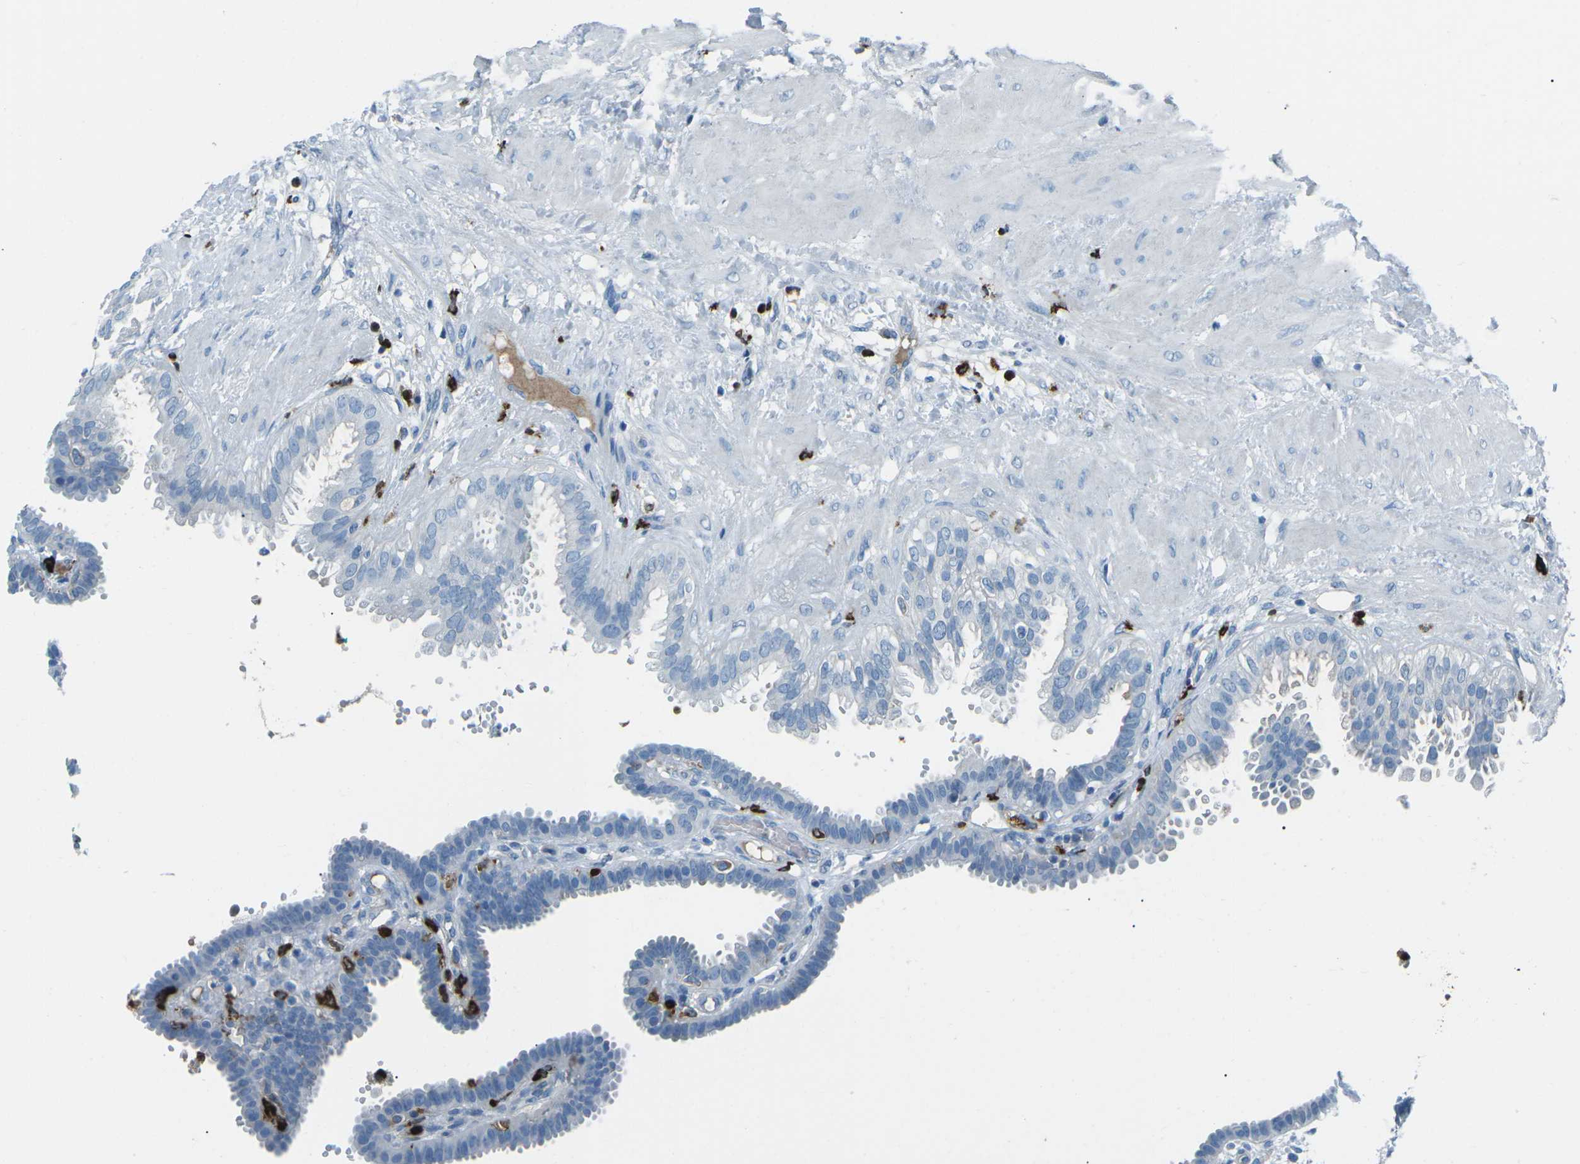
{"staining": {"intensity": "negative", "quantity": "none", "location": "none"}, "tissue": "fallopian tube", "cell_type": "Glandular cells", "image_type": "normal", "snomed": [{"axis": "morphology", "description": "Normal tissue, NOS"}, {"axis": "topography", "description": "Fallopian tube"}, {"axis": "topography", "description": "Placenta"}], "caption": "There is no significant positivity in glandular cells of fallopian tube. (DAB immunohistochemistry visualized using brightfield microscopy, high magnification).", "gene": "FCN1", "patient": {"sex": "female", "age": 34}}